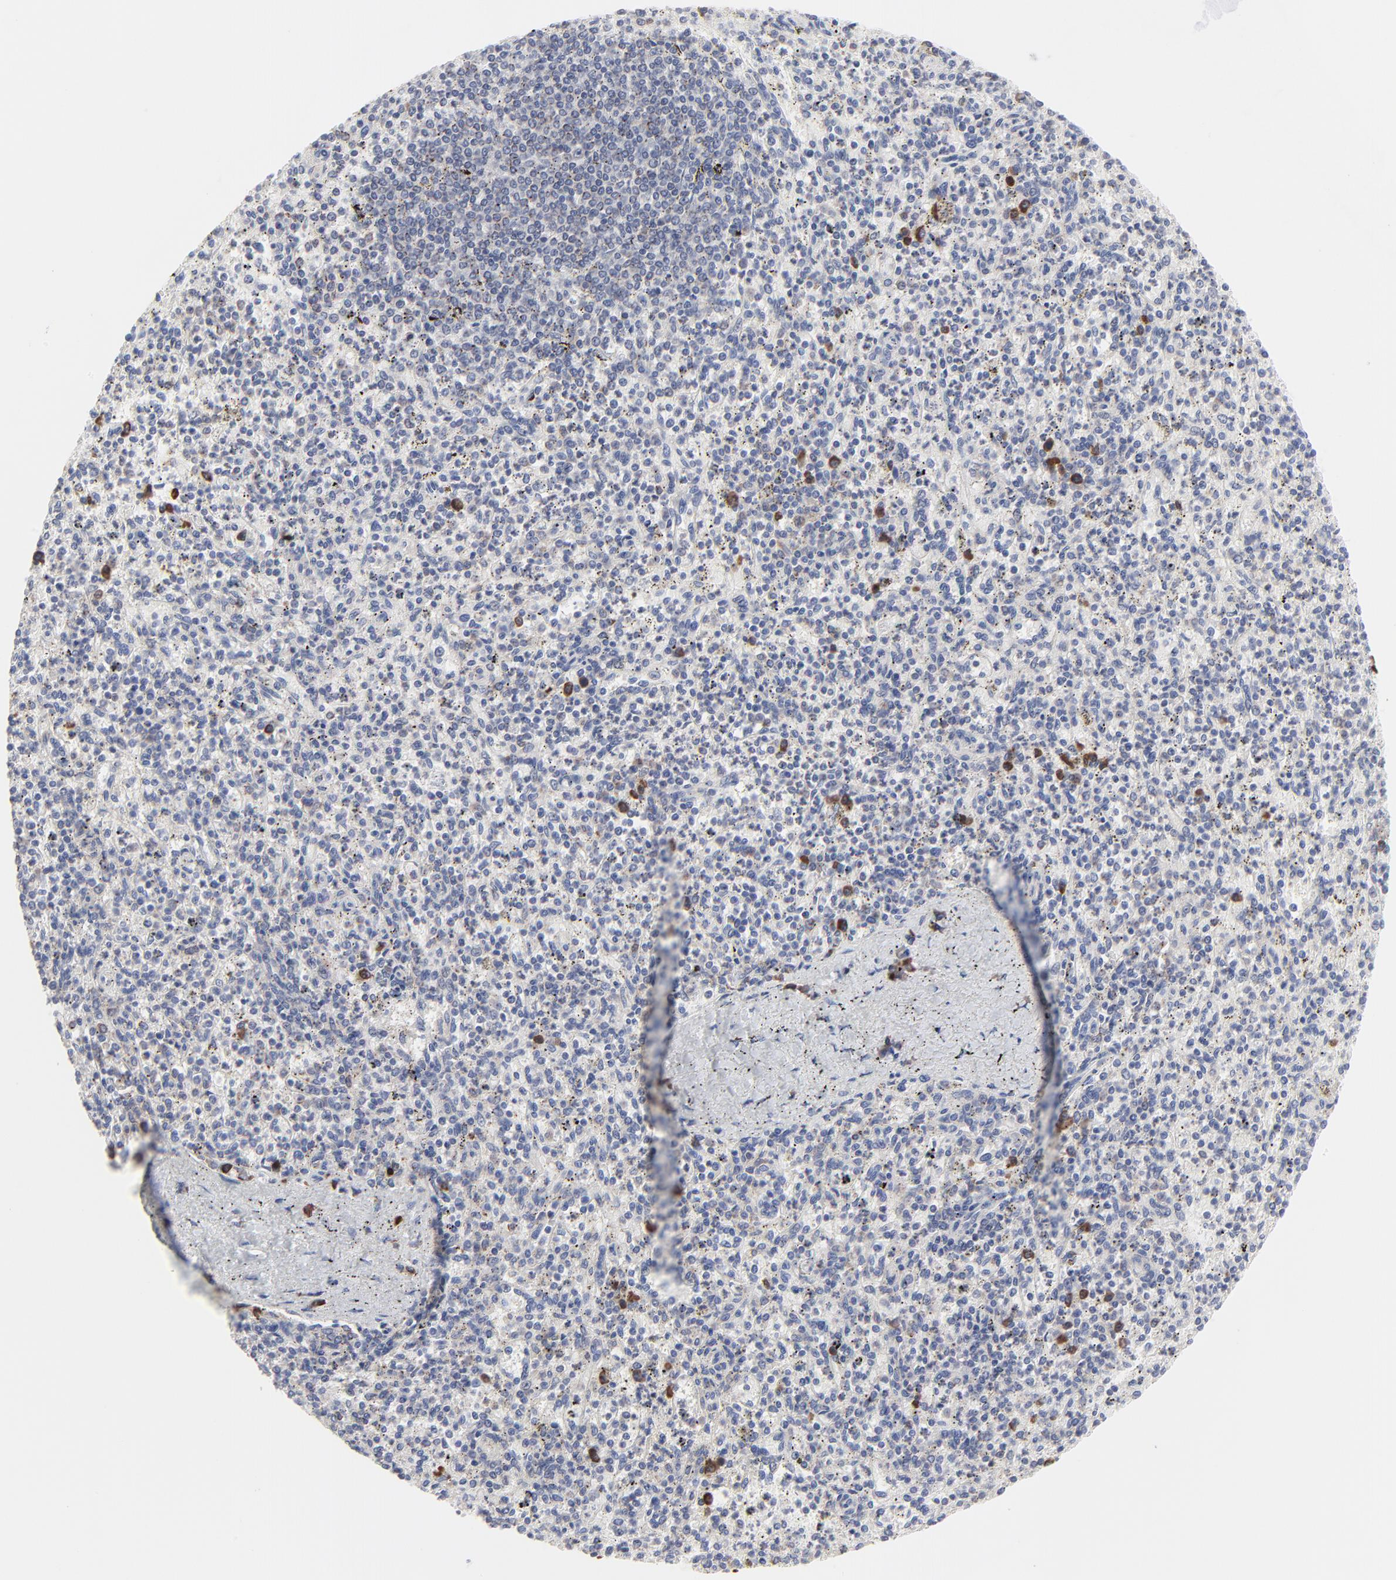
{"staining": {"intensity": "moderate", "quantity": "<25%", "location": "cytoplasmic/membranous"}, "tissue": "spleen", "cell_type": "Cells in red pulp", "image_type": "normal", "snomed": [{"axis": "morphology", "description": "Normal tissue, NOS"}, {"axis": "topography", "description": "Spleen"}], "caption": "Spleen stained with a protein marker demonstrates moderate staining in cells in red pulp.", "gene": "TRIM22", "patient": {"sex": "male", "age": 72}}